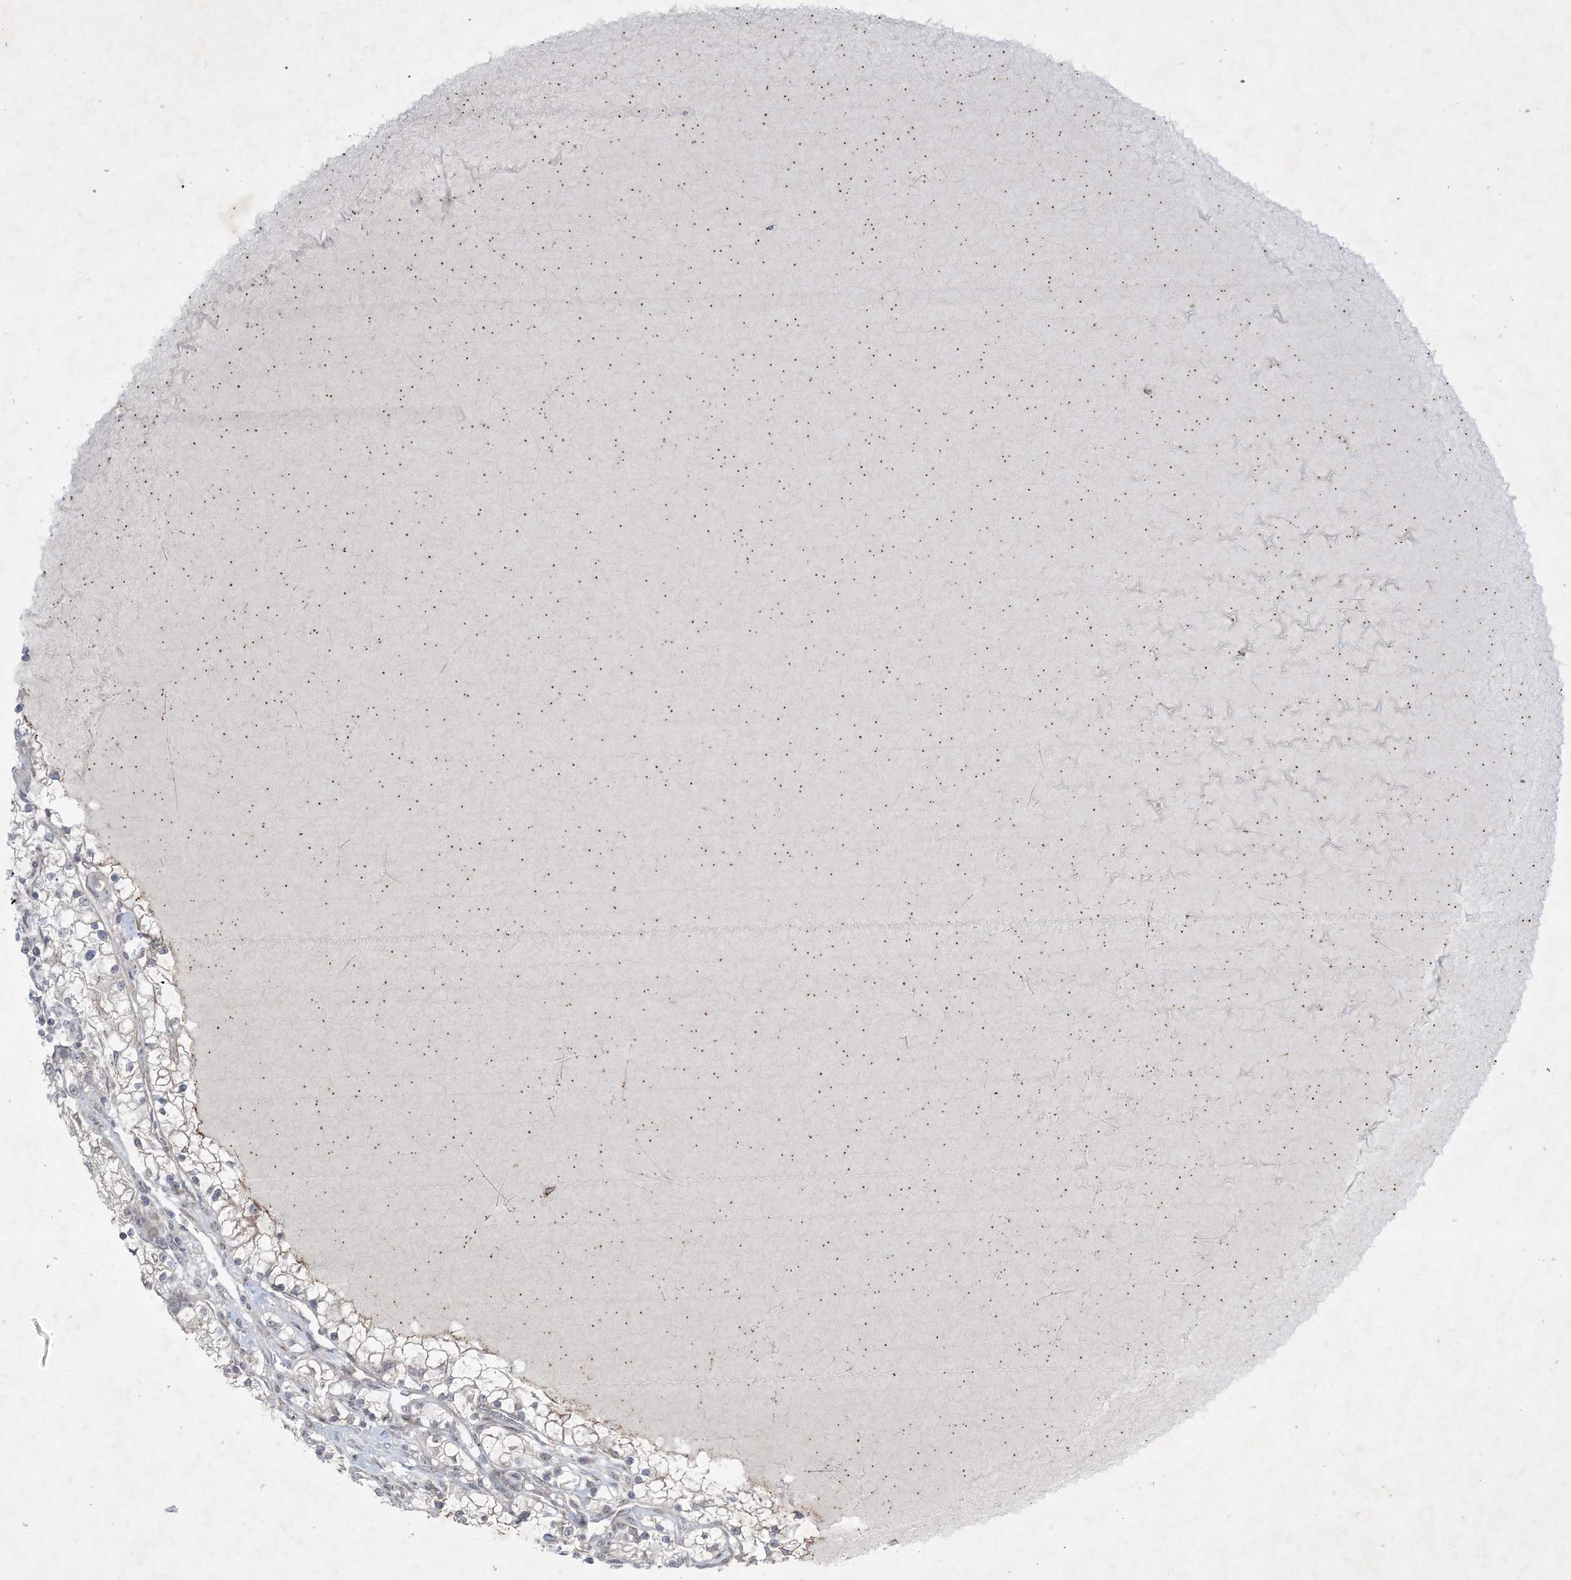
{"staining": {"intensity": "negative", "quantity": "none", "location": "none"}, "tissue": "renal cancer", "cell_type": "Tumor cells", "image_type": "cancer", "snomed": [{"axis": "morphology", "description": "Normal tissue, NOS"}, {"axis": "morphology", "description": "Adenocarcinoma, NOS"}, {"axis": "topography", "description": "Kidney"}], "caption": "Immunohistochemistry micrograph of neoplastic tissue: renal cancer stained with DAB (3,3'-diaminobenzidine) displays no significant protein positivity in tumor cells.", "gene": "SOGA3", "patient": {"sex": "male", "age": 68}}